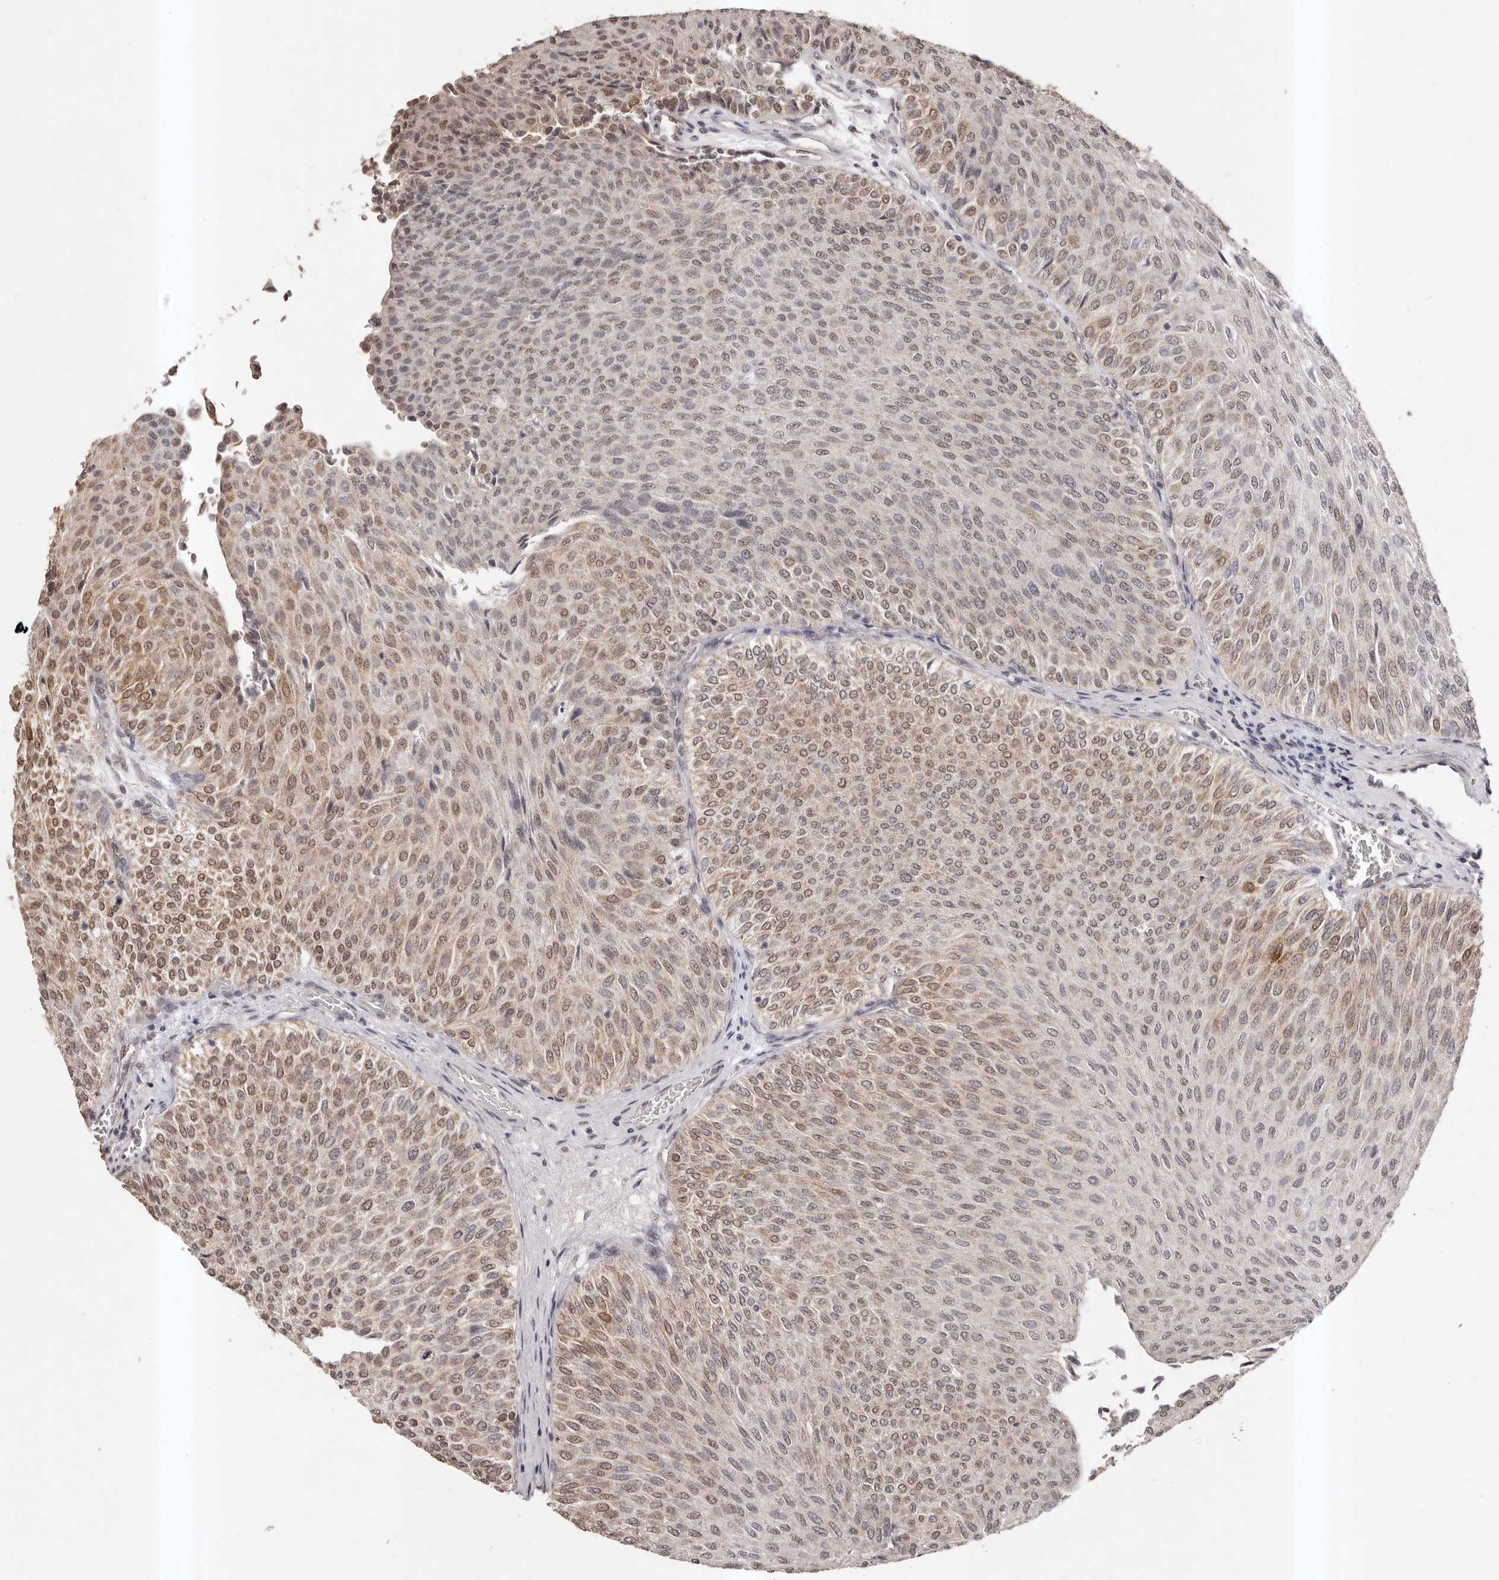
{"staining": {"intensity": "moderate", "quantity": ">75%", "location": "nuclear"}, "tissue": "urothelial cancer", "cell_type": "Tumor cells", "image_type": "cancer", "snomed": [{"axis": "morphology", "description": "Urothelial carcinoma, Low grade"}, {"axis": "topography", "description": "Urinary bladder"}], "caption": "A brown stain highlights moderate nuclear expression of a protein in urothelial carcinoma (low-grade) tumor cells.", "gene": "RPS6KA5", "patient": {"sex": "male", "age": 78}}